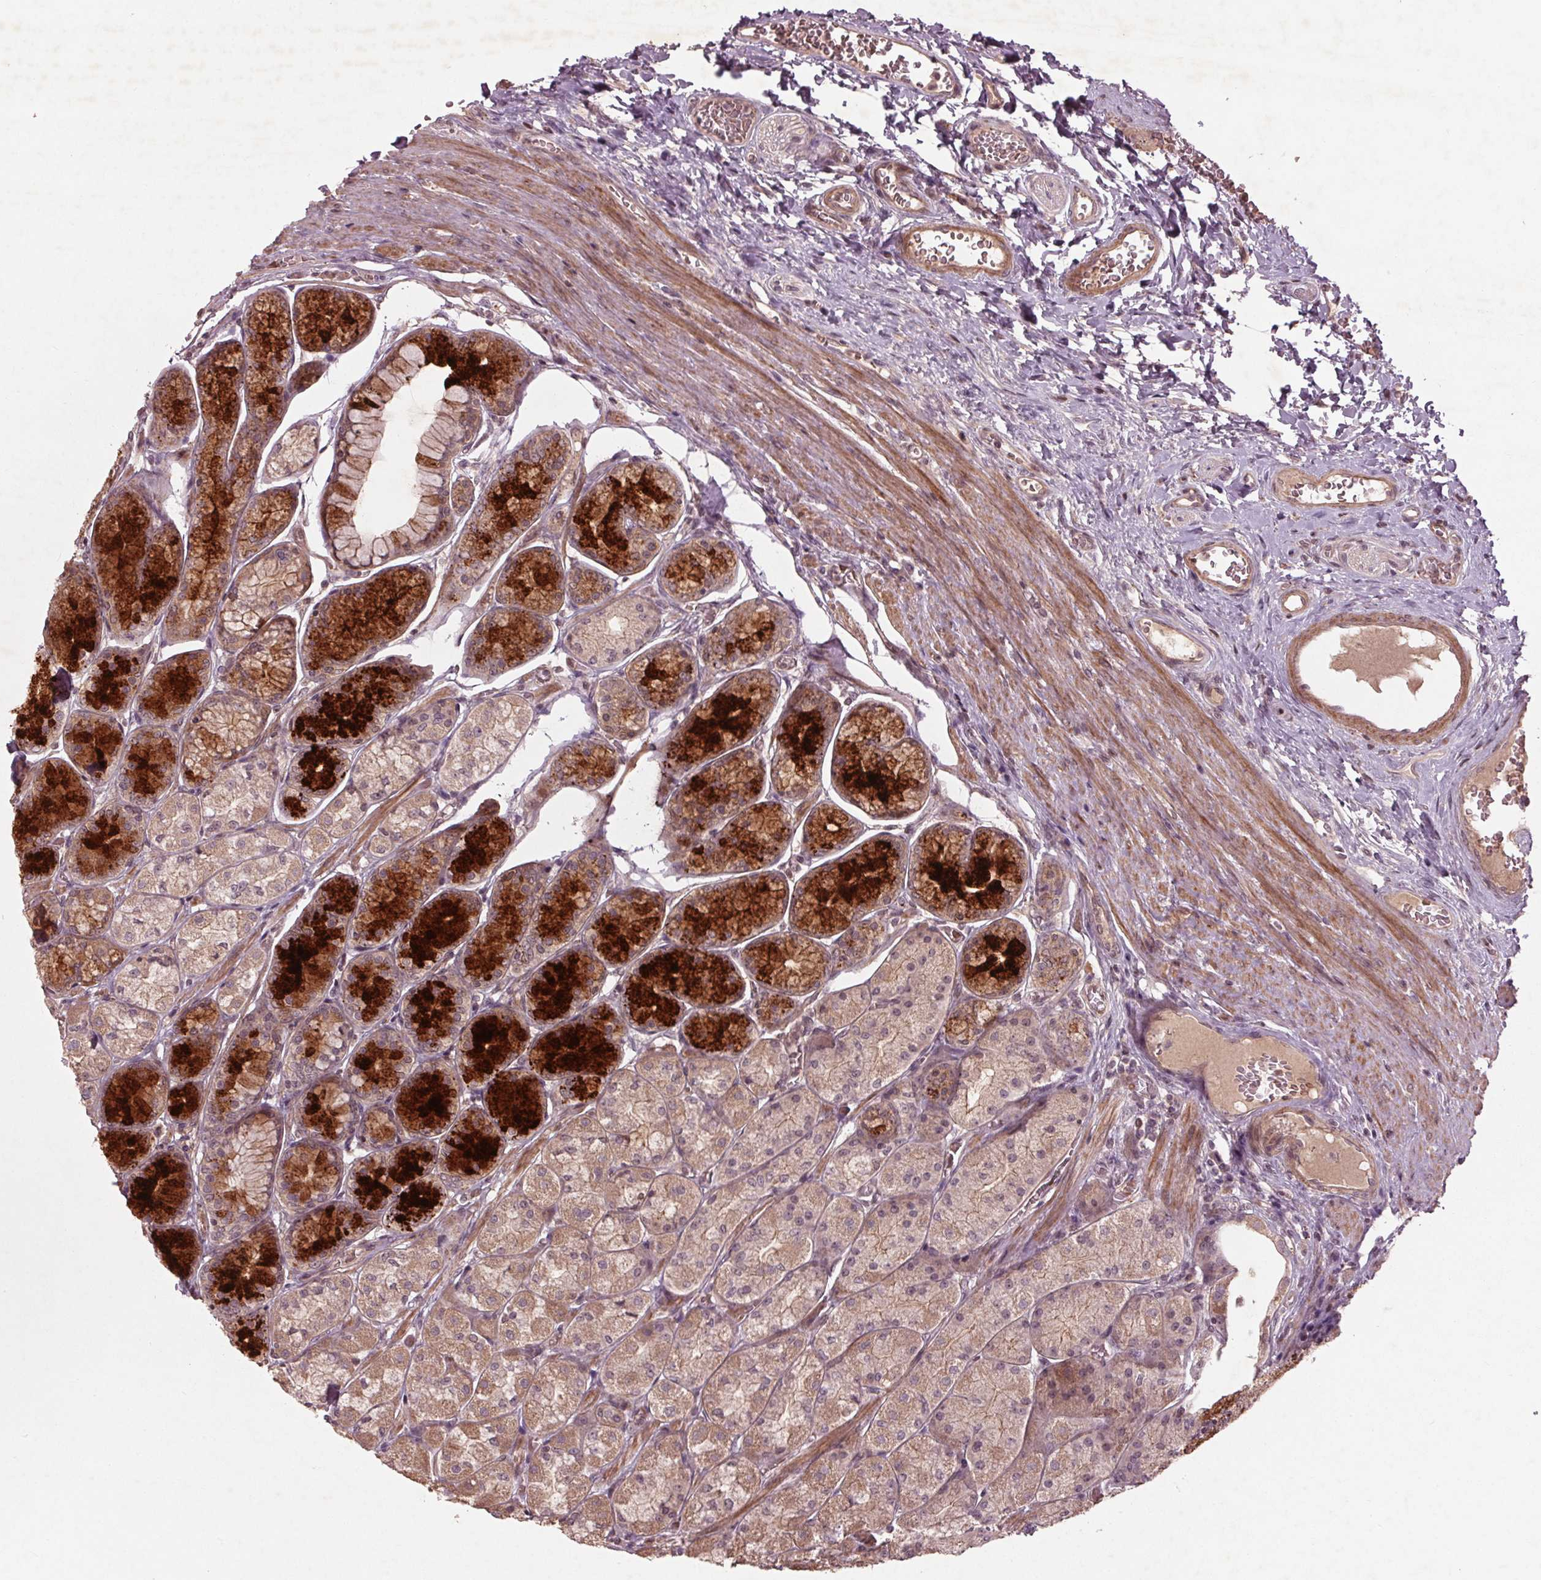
{"staining": {"intensity": "strong", "quantity": "25%-75%", "location": "cytoplasmic/membranous,nuclear"}, "tissue": "stomach", "cell_type": "Glandular cells", "image_type": "normal", "snomed": [{"axis": "morphology", "description": "Normal tissue, NOS"}, {"axis": "morphology", "description": "Adenocarcinoma, NOS"}, {"axis": "morphology", "description": "Adenocarcinoma, High grade"}, {"axis": "topography", "description": "Stomach, upper"}, {"axis": "topography", "description": "Stomach"}], "caption": "Stomach stained with a brown dye reveals strong cytoplasmic/membranous,nuclear positive expression in about 25%-75% of glandular cells.", "gene": "CDKL4", "patient": {"sex": "female", "age": 65}}